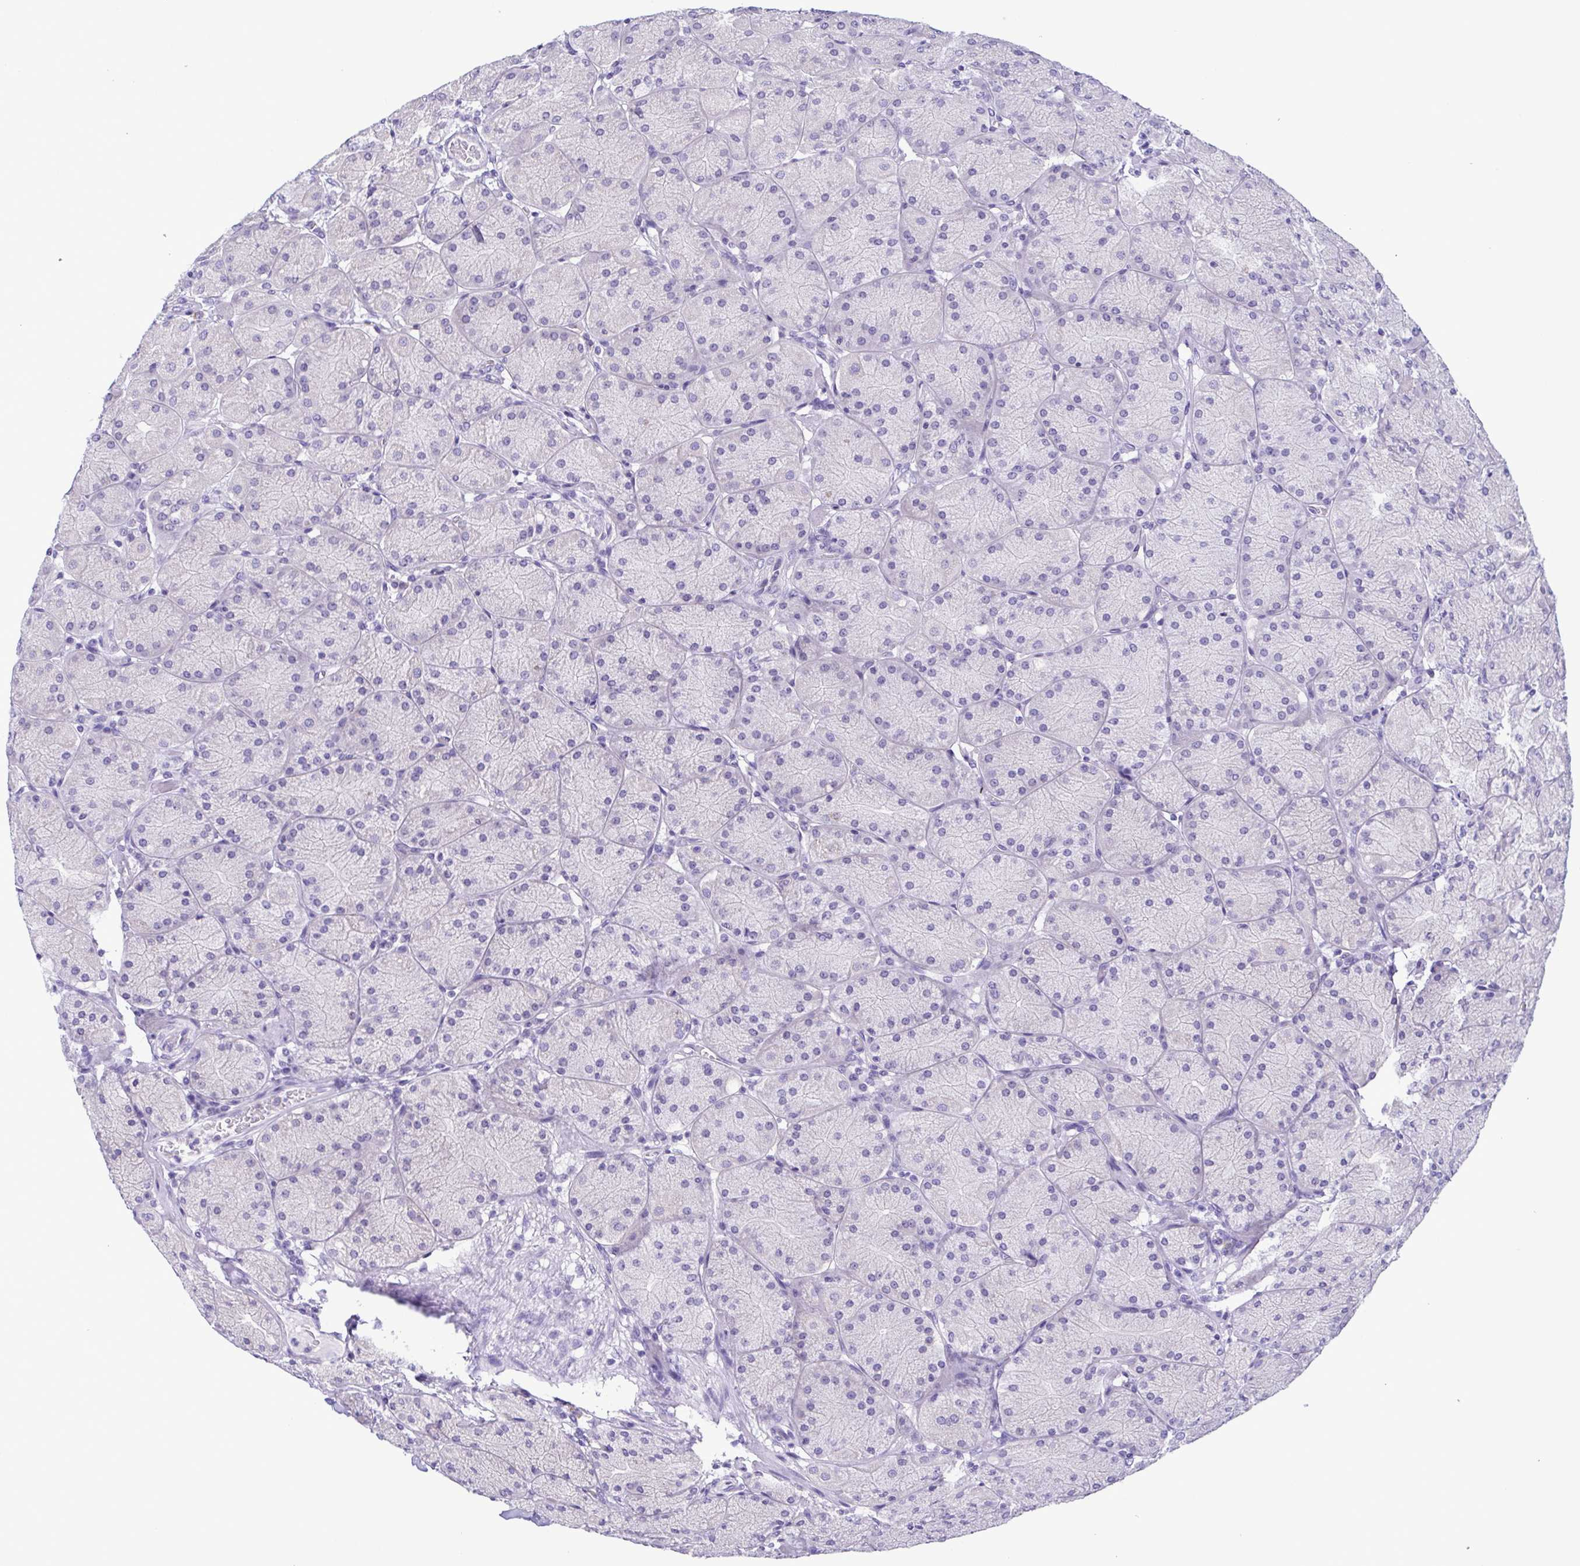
{"staining": {"intensity": "negative", "quantity": "none", "location": "none"}, "tissue": "stomach", "cell_type": "Glandular cells", "image_type": "normal", "snomed": [{"axis": "morphology", "description": "Normal tissue, NOS"}, {"axis": "topography", "description": "Stomach, upper"}], "caption": "Immunohistochemistry (IHC) of benign stomach exhibits no positivity in glandular cells. (DAB immunohistochemistry (IHC) with hematoxylin counter stain).", "gene": "TNNI3", "patient": {"sex": "female", "age": 56}}